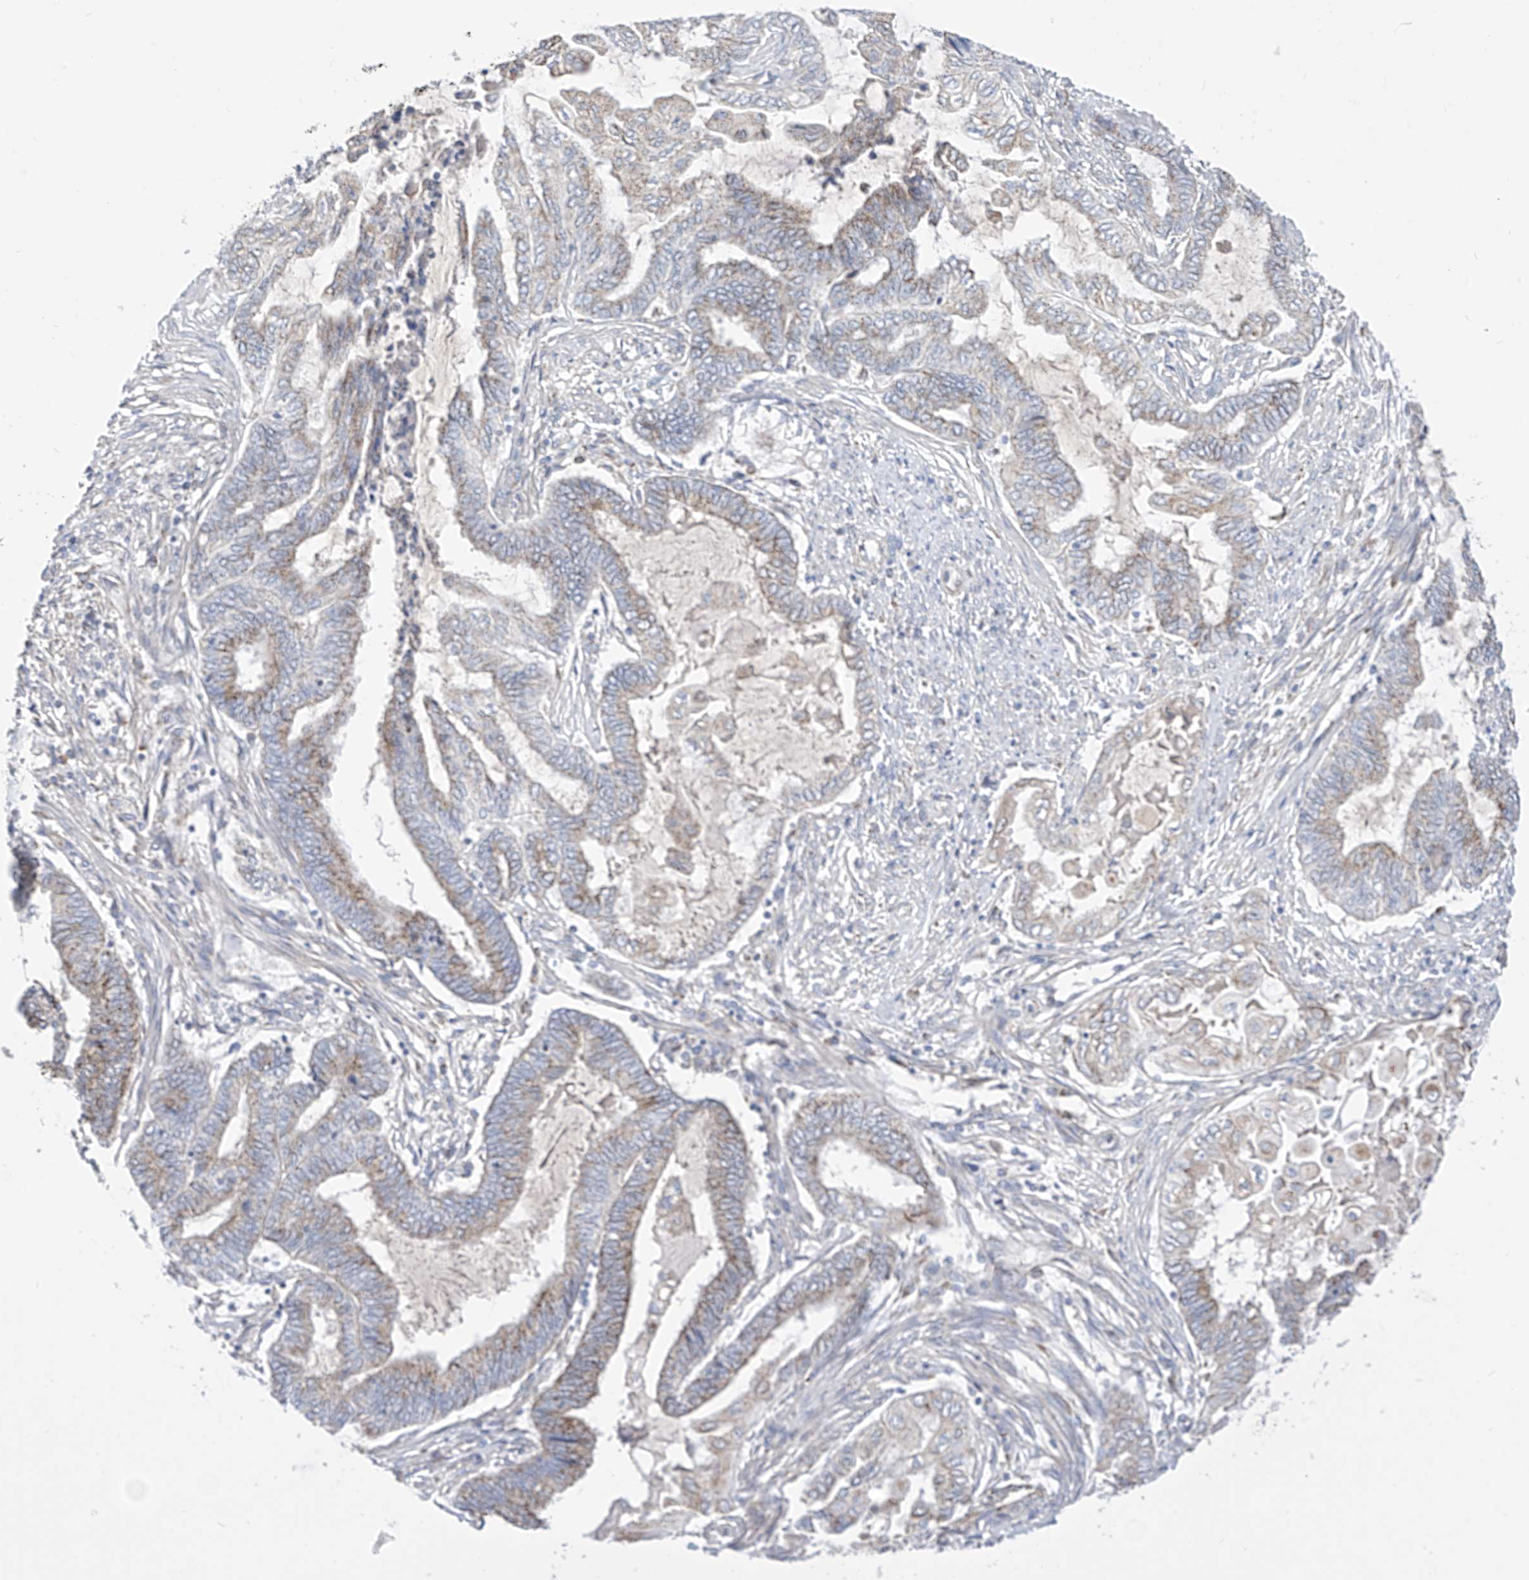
{"staining": {"intensity": "weak", "quantity": "25%-75%", "location": "cytoplasmic/membranous"}, "tissue": "endometrial cancer", "cell_type": "Tumor cells", "image_type": "cancer", "snomed": [{"axis": "morphology", "description": "Adenocarcinoma, NOS"}, {"axis": "topography", "description": "Uterus"}, {"axis": "topography", "description": "Endometrium"}], "caption": "Protein expression by IHC demonstrates weak cytoplasmic/membranous positivity in about 25%-75% of tumor cells in endometrial adenocarcinoma.", "gene": "RASA2", "patient": {"sex": "female", "age": 70}}